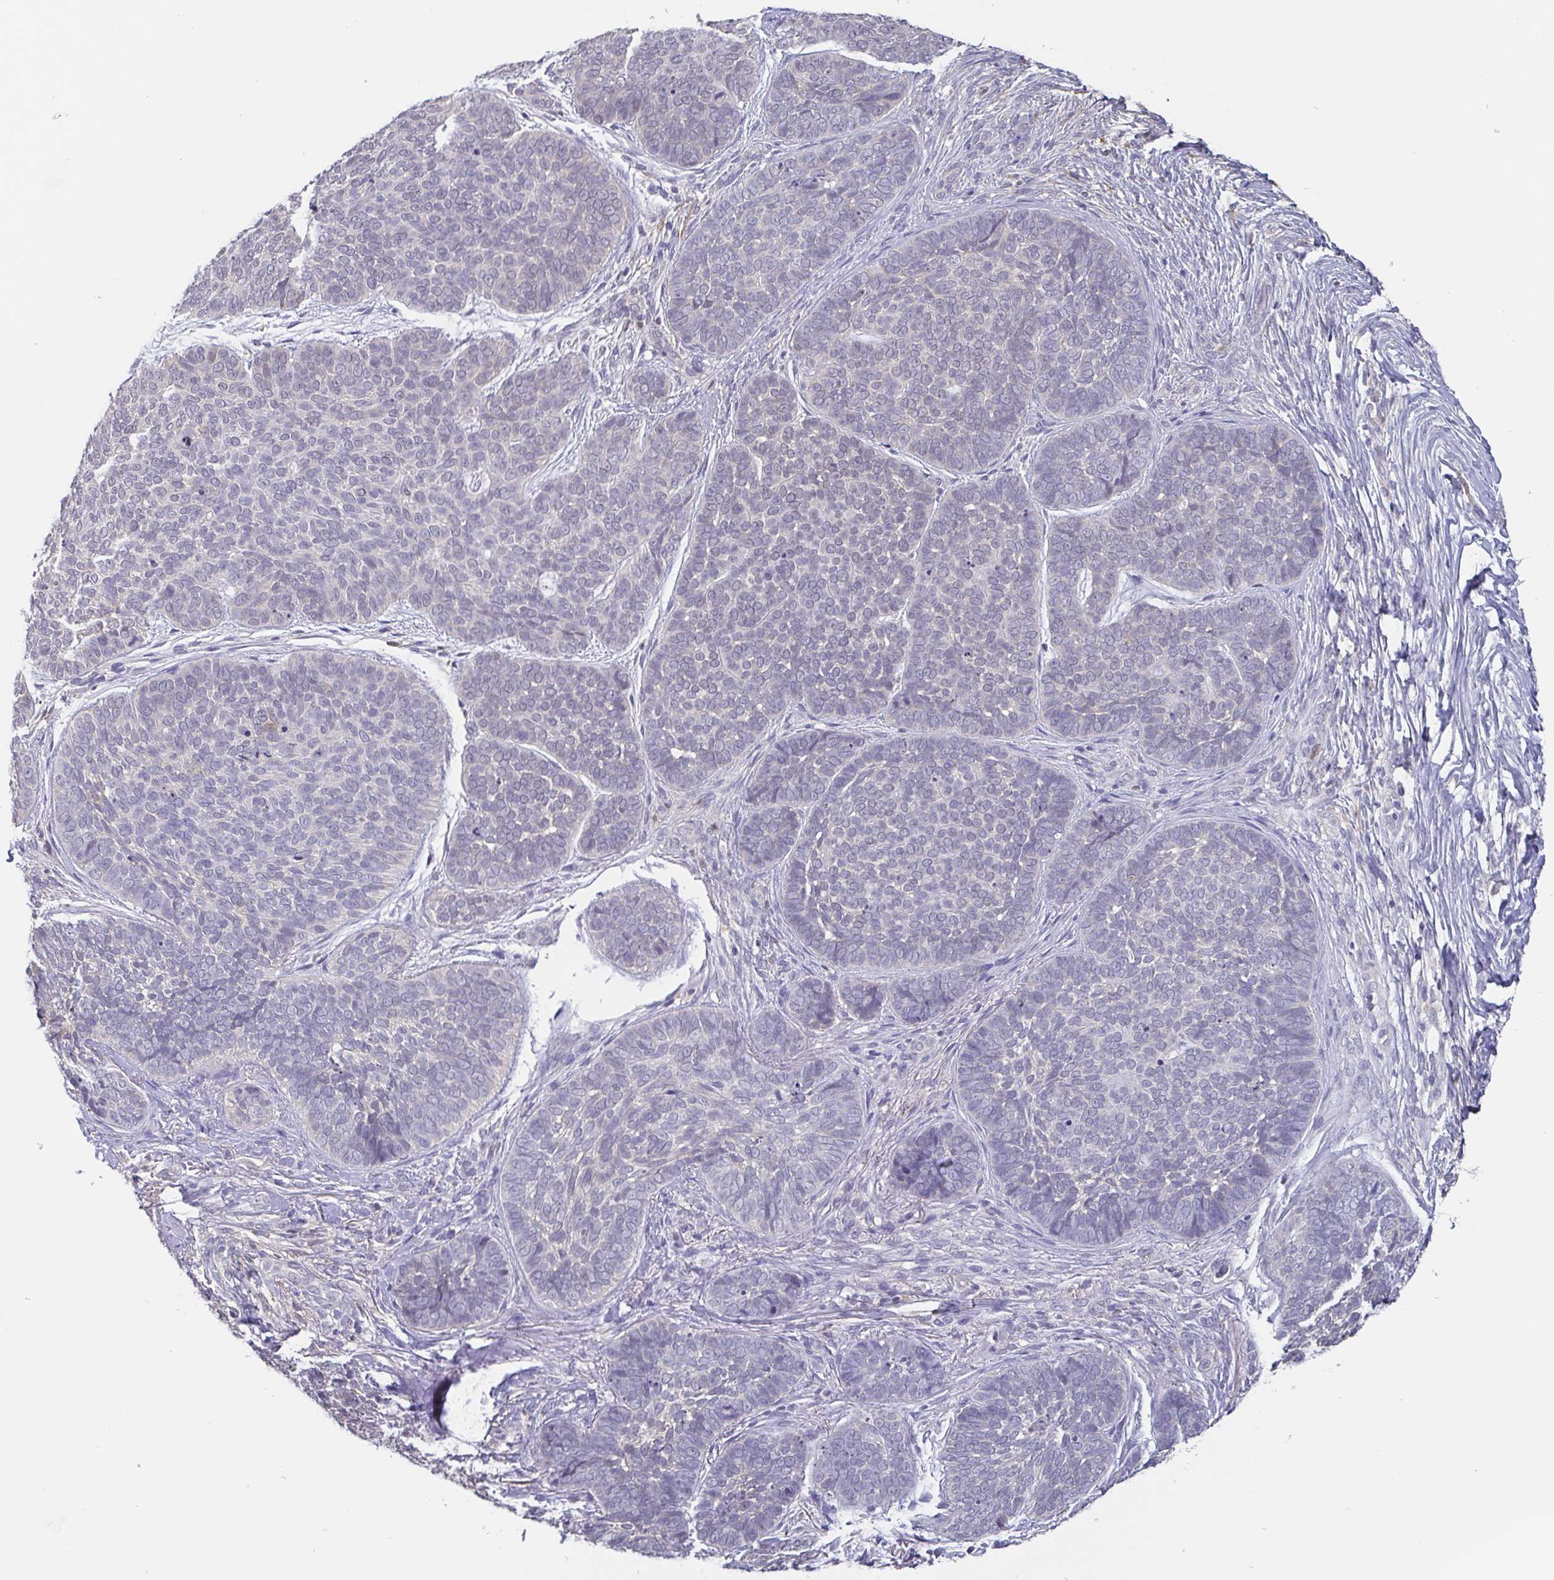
{"staining": {"intensity": "negative", "quantity": "none", "location": "none"}, "tissue": "skin cancer", "cell_type": "Tumor cells", "image_type": "cancer", "snomed": [{"axis": "morphology", "description": "Basal cell carcinoma"}, {"axis": "topography", "description": "Skin"}, {"axis": "topography", "description": "Skin of nose"}], "caption": "There is no significant positivity in tumor cells of skin cancer (basal cell carcinoma).", "gene": "IDH1", "patient": {"sex": "female", "age": 81}}